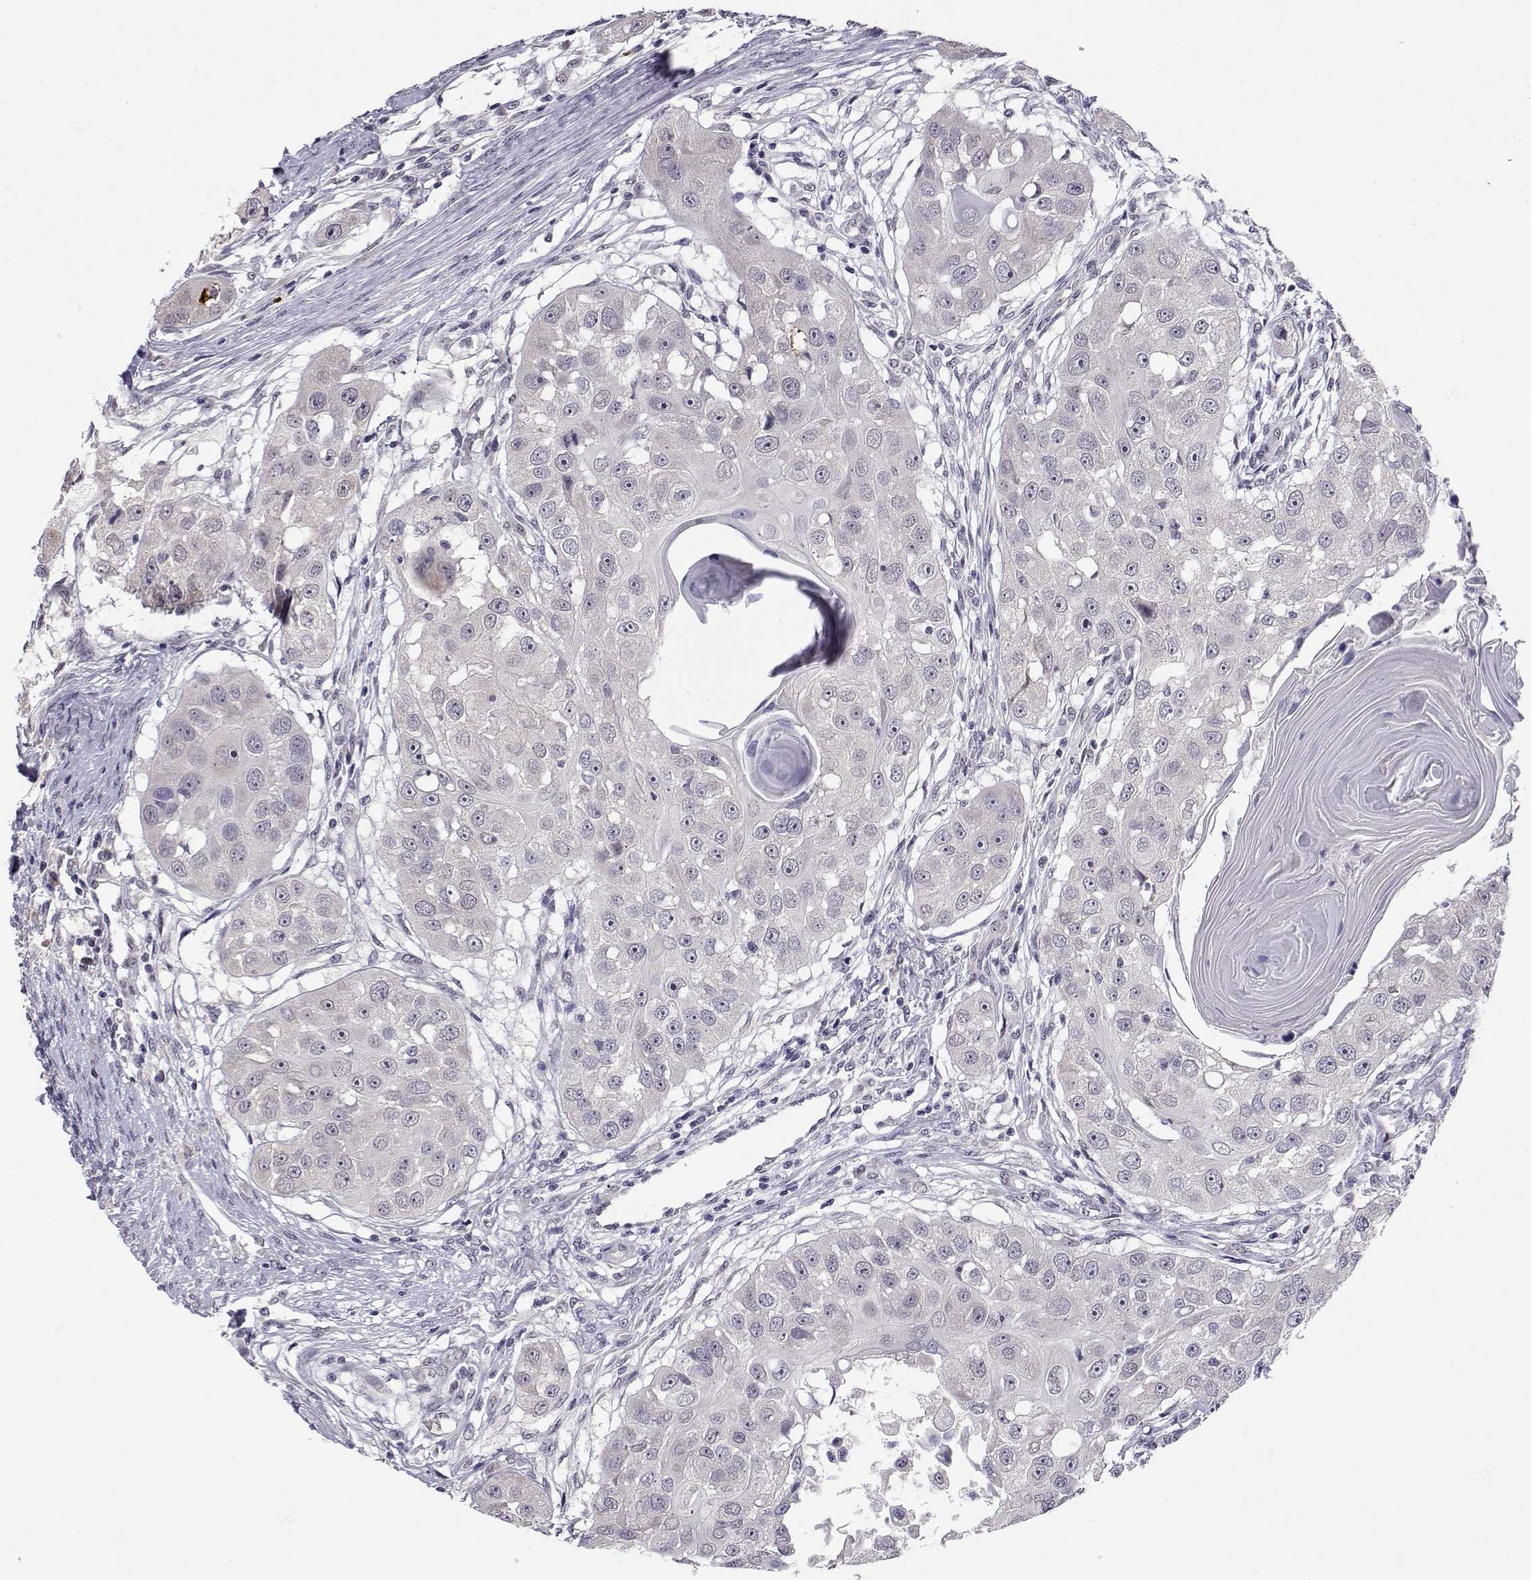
{"staining": {"intensity": "negative", "quantity": "none", "location": "none"}, "tissue": "head and neck cancer", "cell_type": "Tumor cells", "image_type": "cancer", "snomed": [{"axis": "morphology", "description": "Squamous cell carcinoma, NOS"}, {"axis": "topography", "description": "Head-Neck"}], "caption": "Head and neck cancer (squamous cell carcinoma) was stained to show a protein in brown. There is no significant positivity in tumor cells.", "gene": "SLC6A3", "patient": {"sex": "male", "age": 51}}